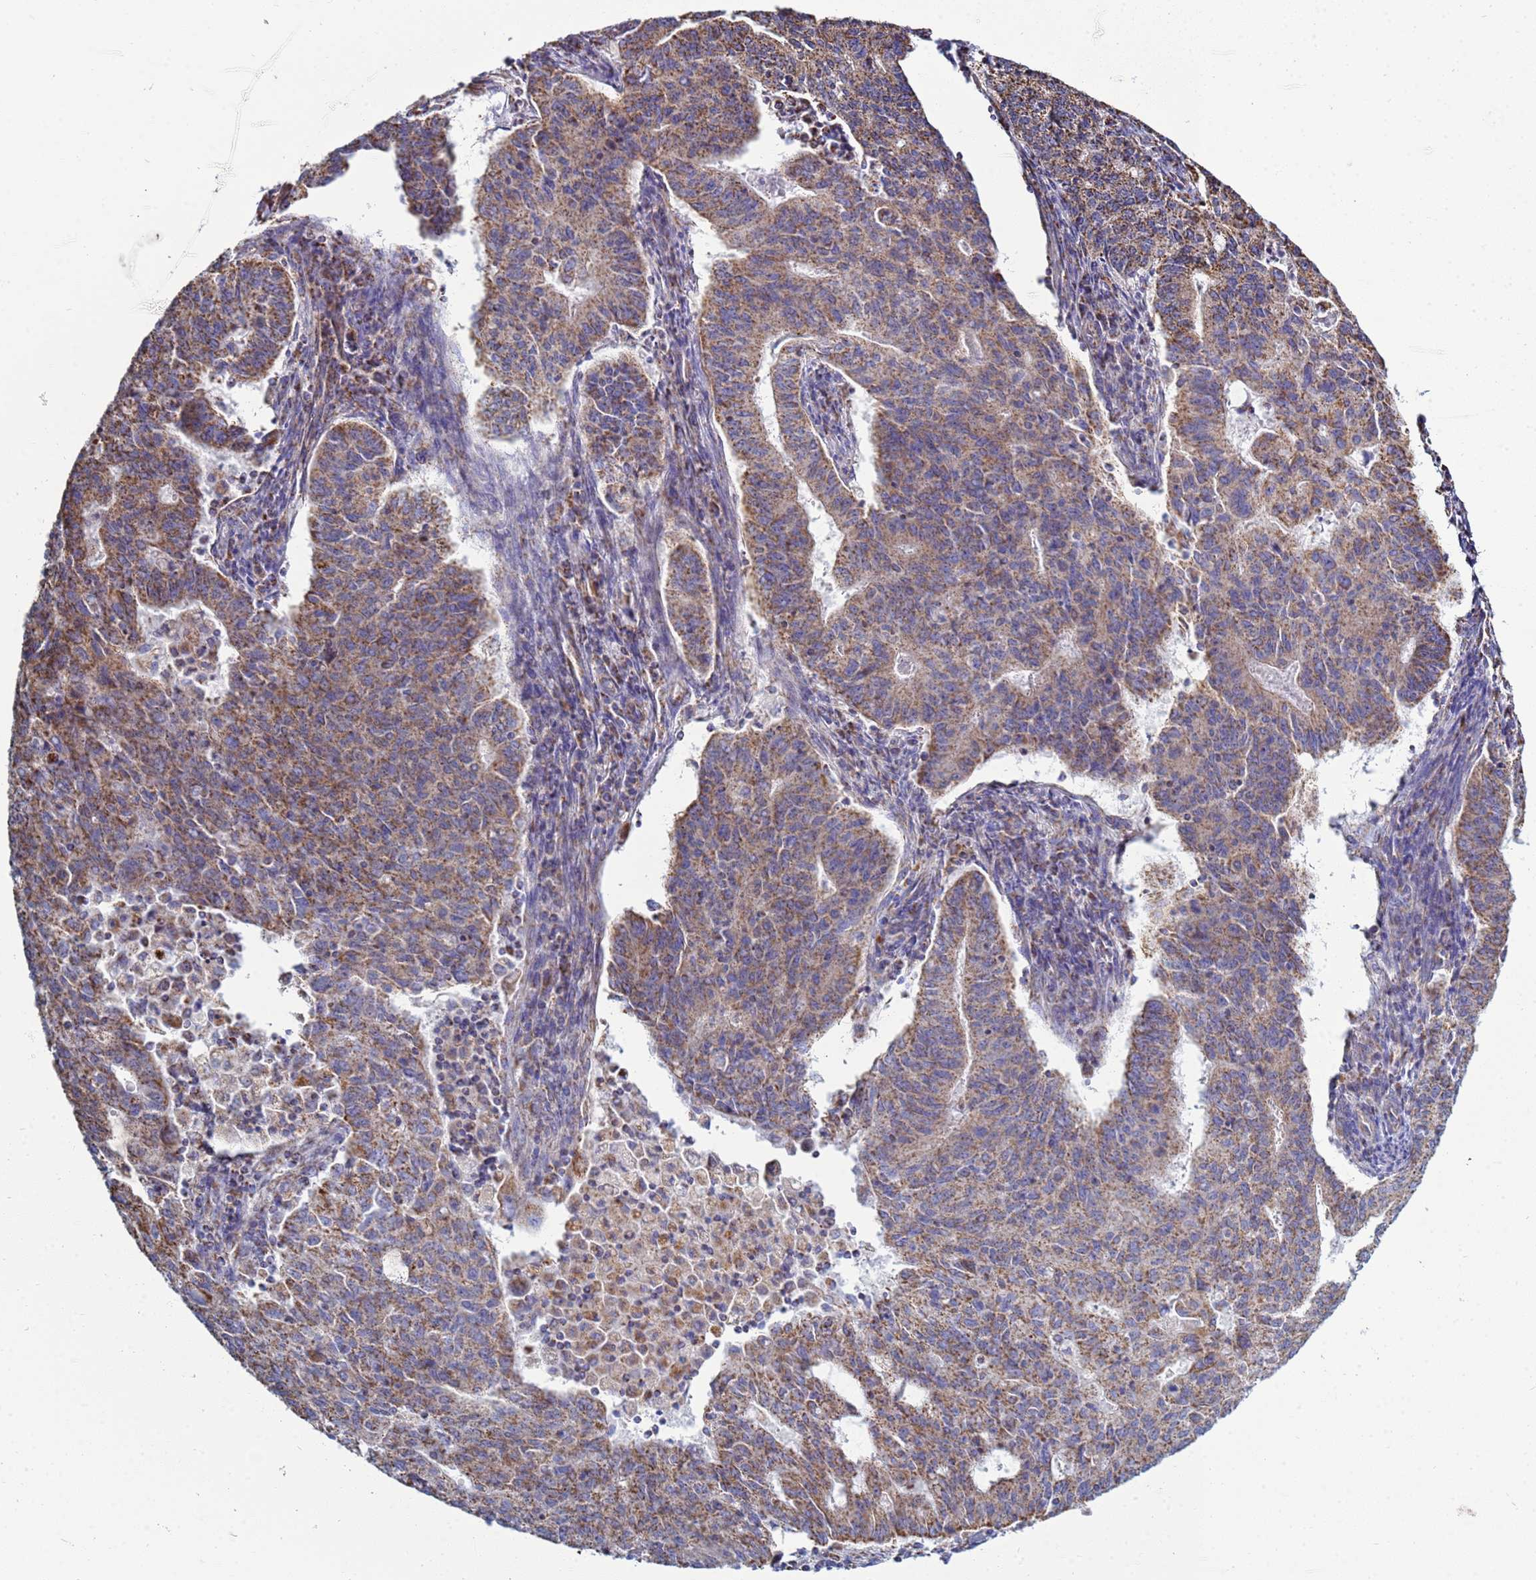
{"staining": {"intensity": "moderate", "quantity": ">75%", "location": "cytoplasmic/membranous"}, "tissue": "endometrial cancer", "cell_type": "Tumor cells", "image_type": "cancer", "snomed": [{"axis": "morphology", "description": "Adenocarcinoma, NOS"}, {"axis": "topography", "description": "Endometrium"}], "caption": "DAB immunohistochemical staining of endometrial cancer (adenocarcinoma) demonstrates moderate cytoplasmic/membranous protein staining in approximately >75% of tumor cells.", "gene": "COQ4", "patient": {"sex": "female", "age": 59}}